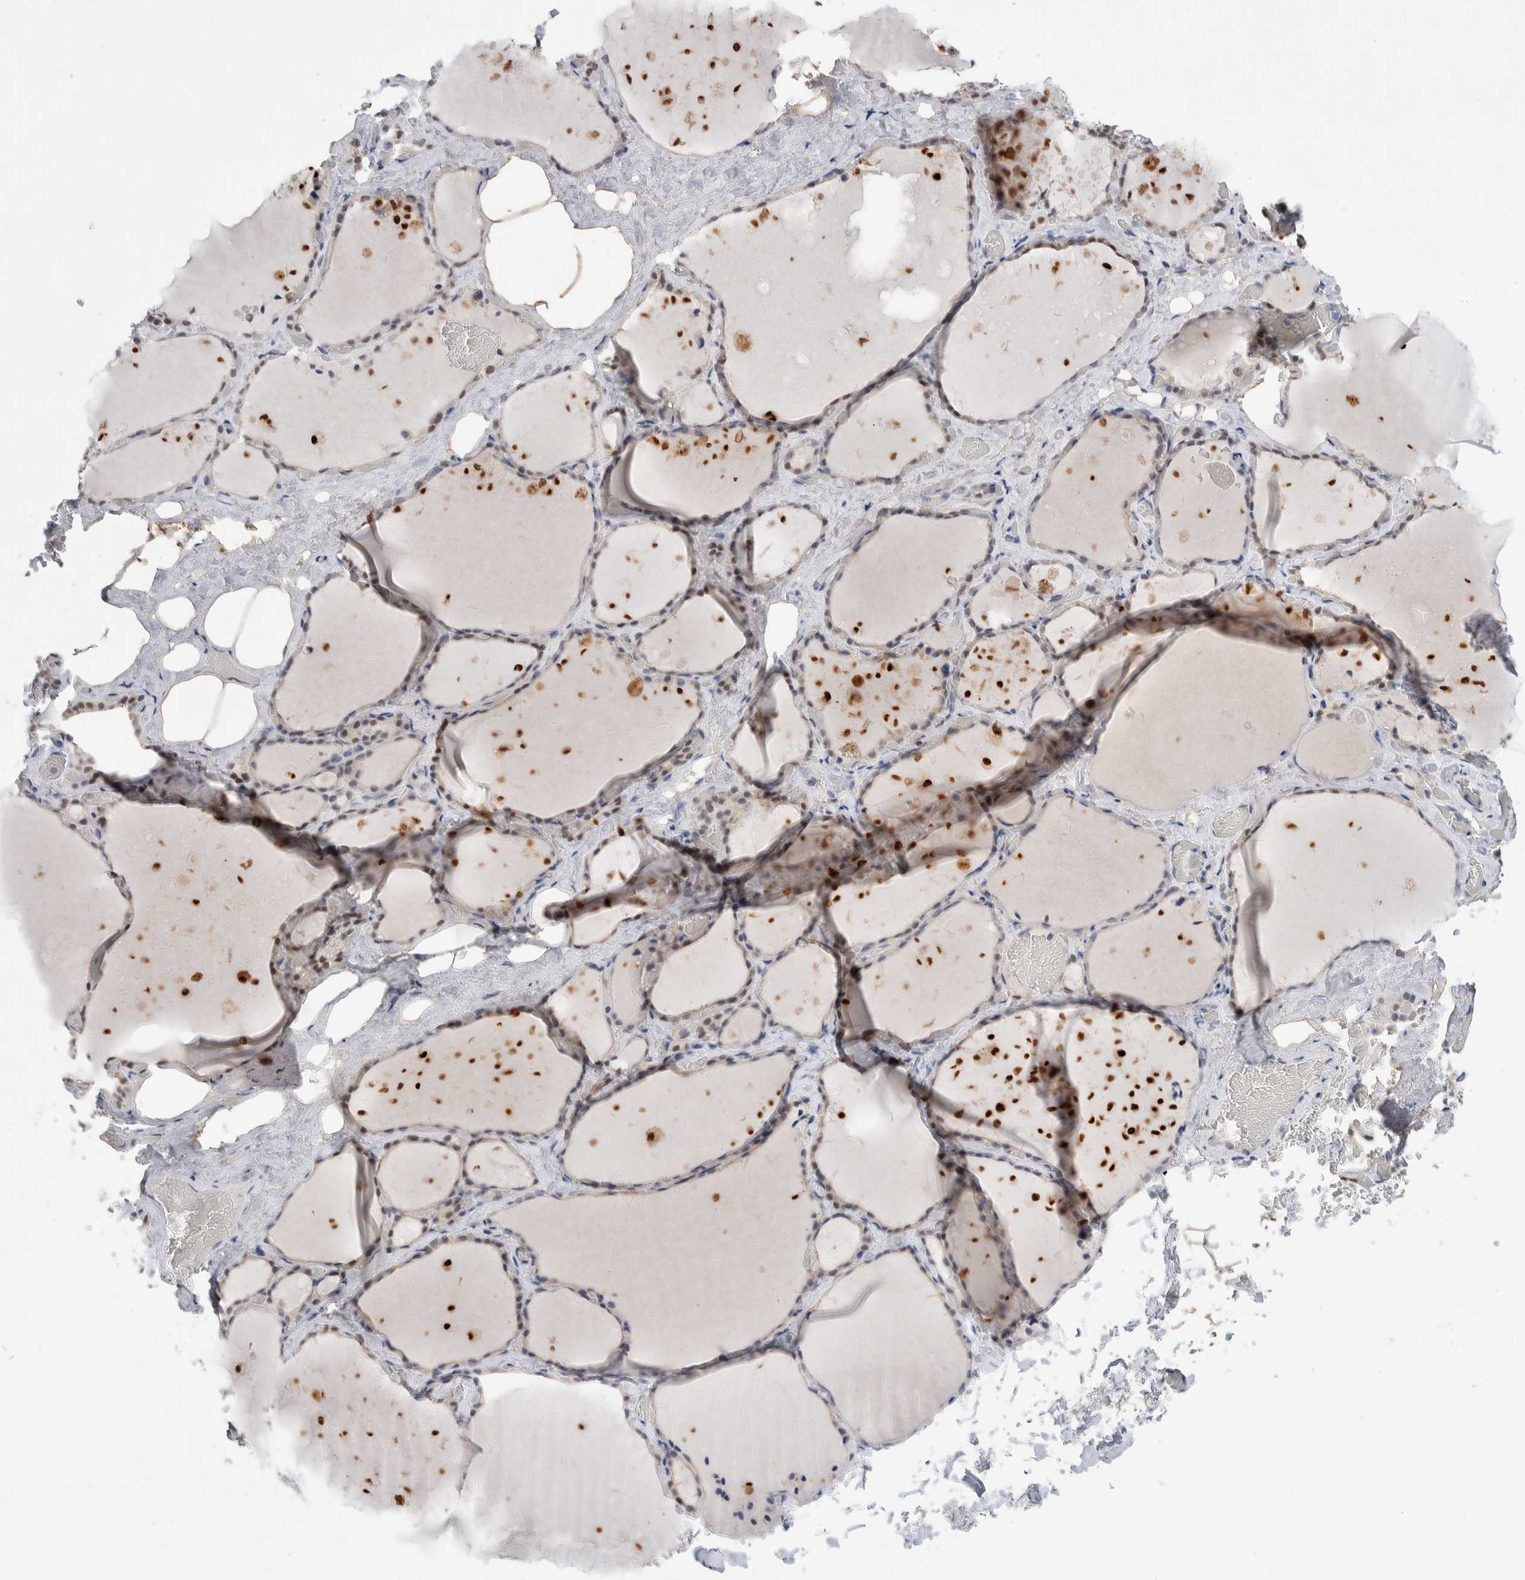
{"staining": {"intensity": "negative", "quantity": "none", "location": "none"}, "tissue": "thyroid gland", "cell_type": "Glandular cells", "image_type": "normal", "snomed": [{"axis": "morphology", "description": "Normal tissue, NOS"}, {"axis": "topography", "description": "Thyroid gland"}], "caption": "This is an immunohistochemistry photomicrograph of normal thyroid gland. There is no positivity in glandular cells.", "gene": "PRMT1", "patient": {"sex": "male", "age": 61}}